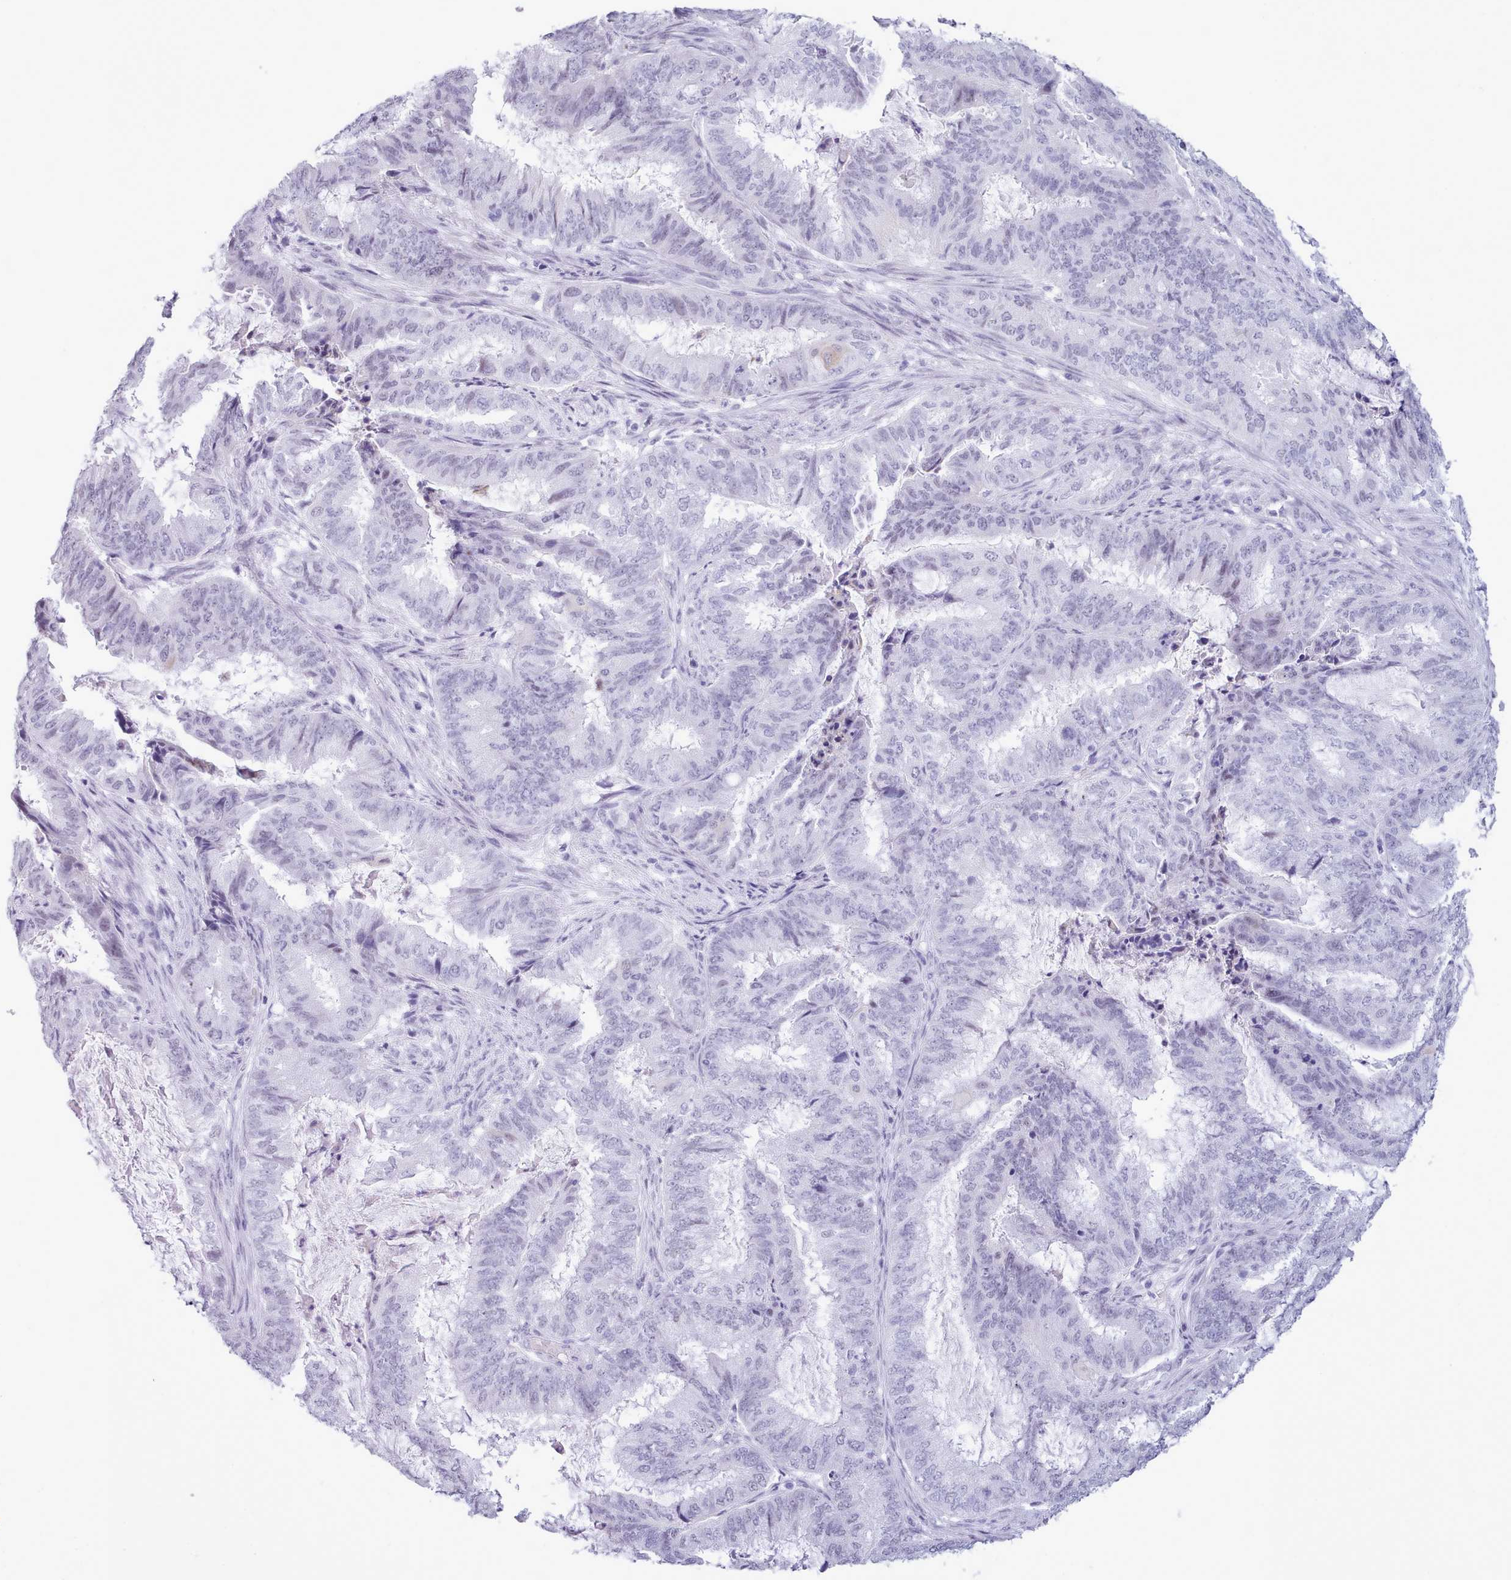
{"staining": {"intensity": "negative", "quantity": "none", "location": "none"}, "tissue": "endometrial cancer", "cell_type": "Tumor cells", "image_type": "cancer", "snomed": [{"axis": "morphology", "description": "Adenocarcinoma, NOS"}, {"axis": "topography", "description": "Endometrium"}], "caption": "Adenocarcinoma (endometrial) stained for a protein using IHC reveals no positivity tumor cells.", "gene": "FBXO48", "patient": {"sex": "female", "age": 51}}